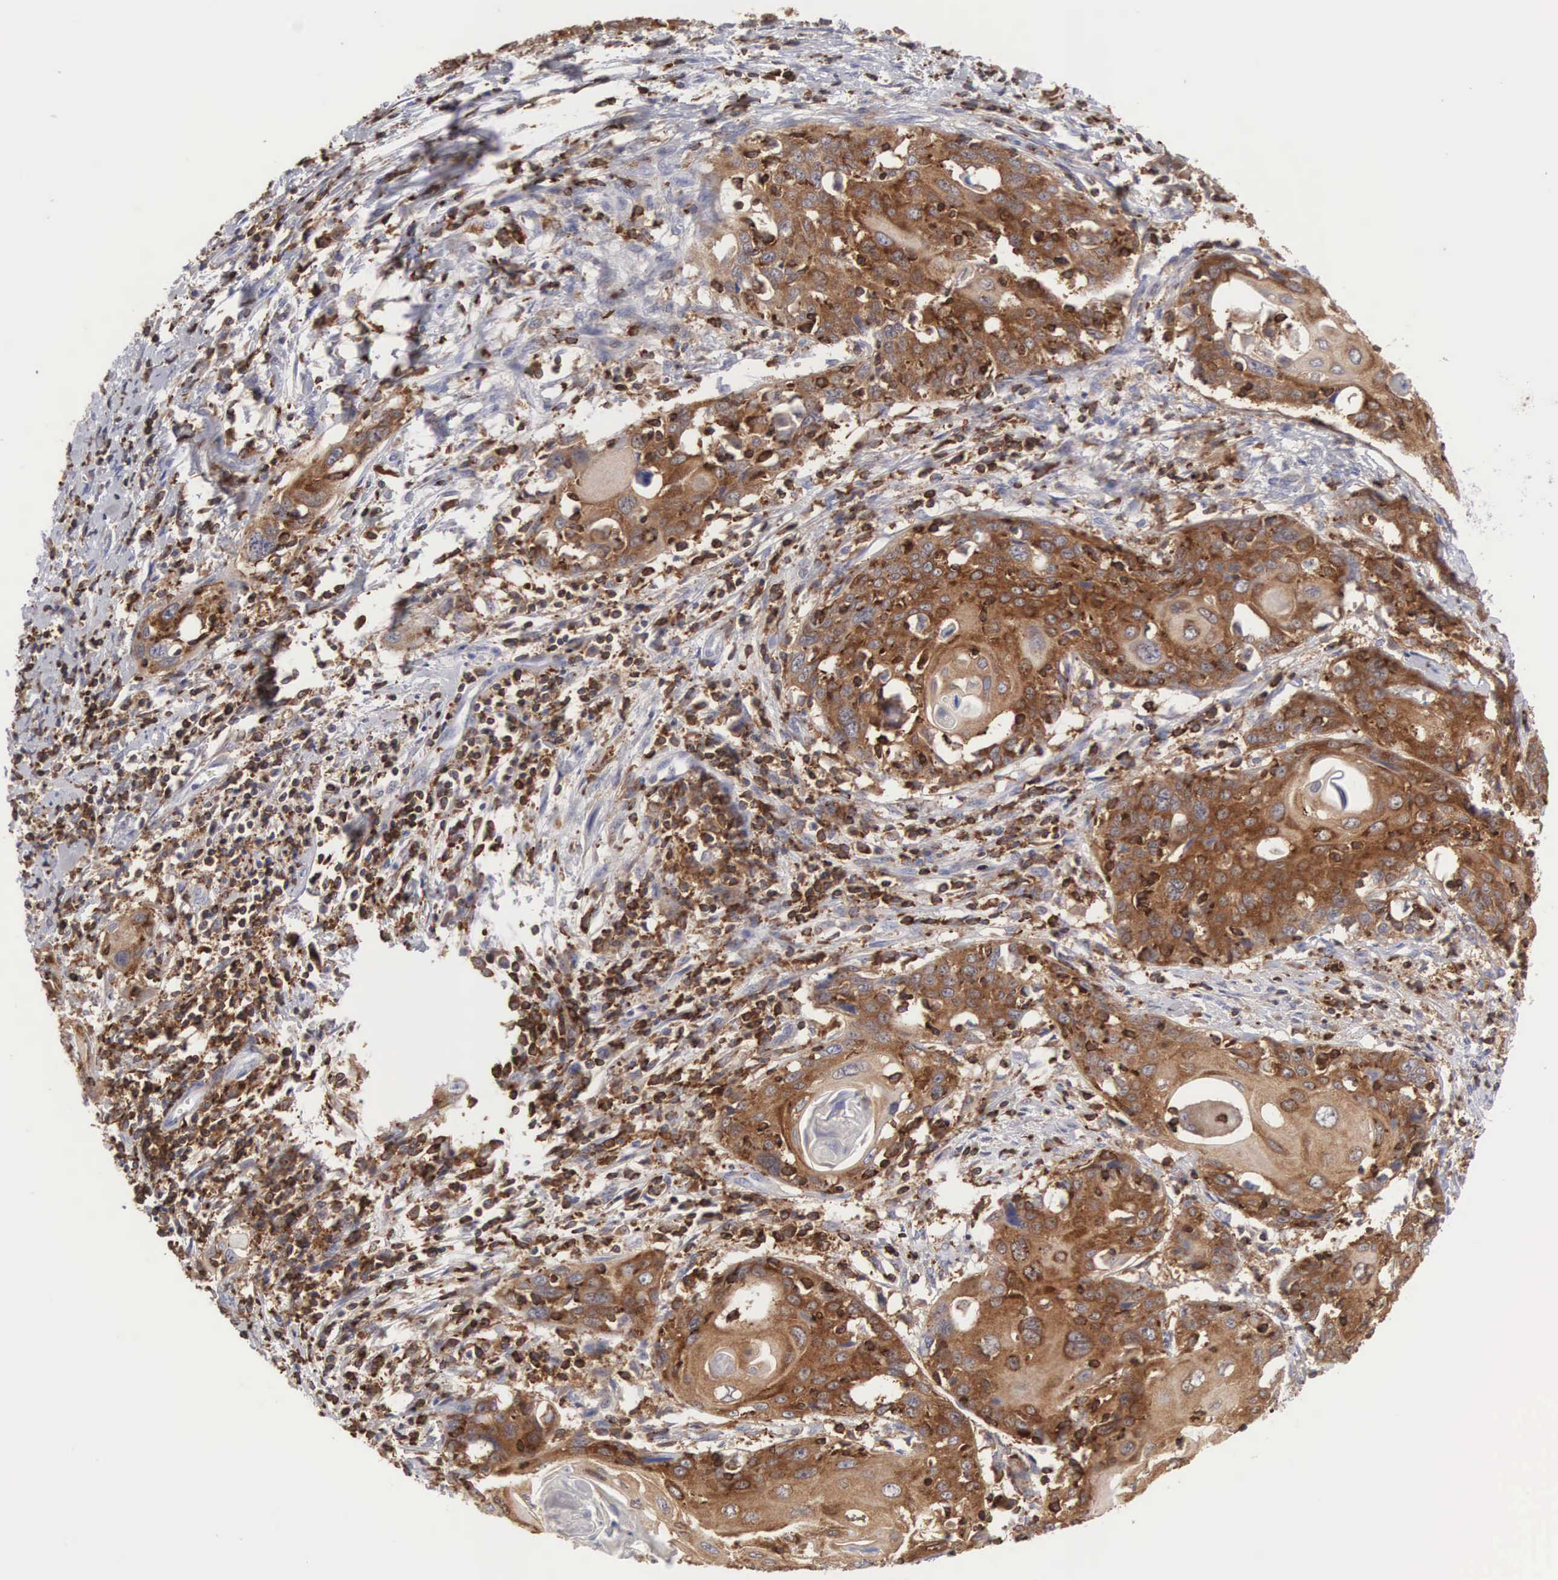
{"staining": {"intensity": "strong", "quantity": ">75%", "location": "cytoplasmic/membranous"}, "tissue": "cervical cancer", "cell_type": "Tumor cells", "image_type": "cancer", "snomed": [{"axis": "morphology", "description": "Squamous cell carcinoma, NOS"}, {"axis": "topography", "description": "Cervix"}], "caption": "Tumor cells reveal high levels of strong cytoplasmic/membranous positivity in approximately >75% of cells in cervical cancer (squamous cell carcinoma).", "gene": "SH3BP1", "patient": {"sex": "female", "age": 54}}